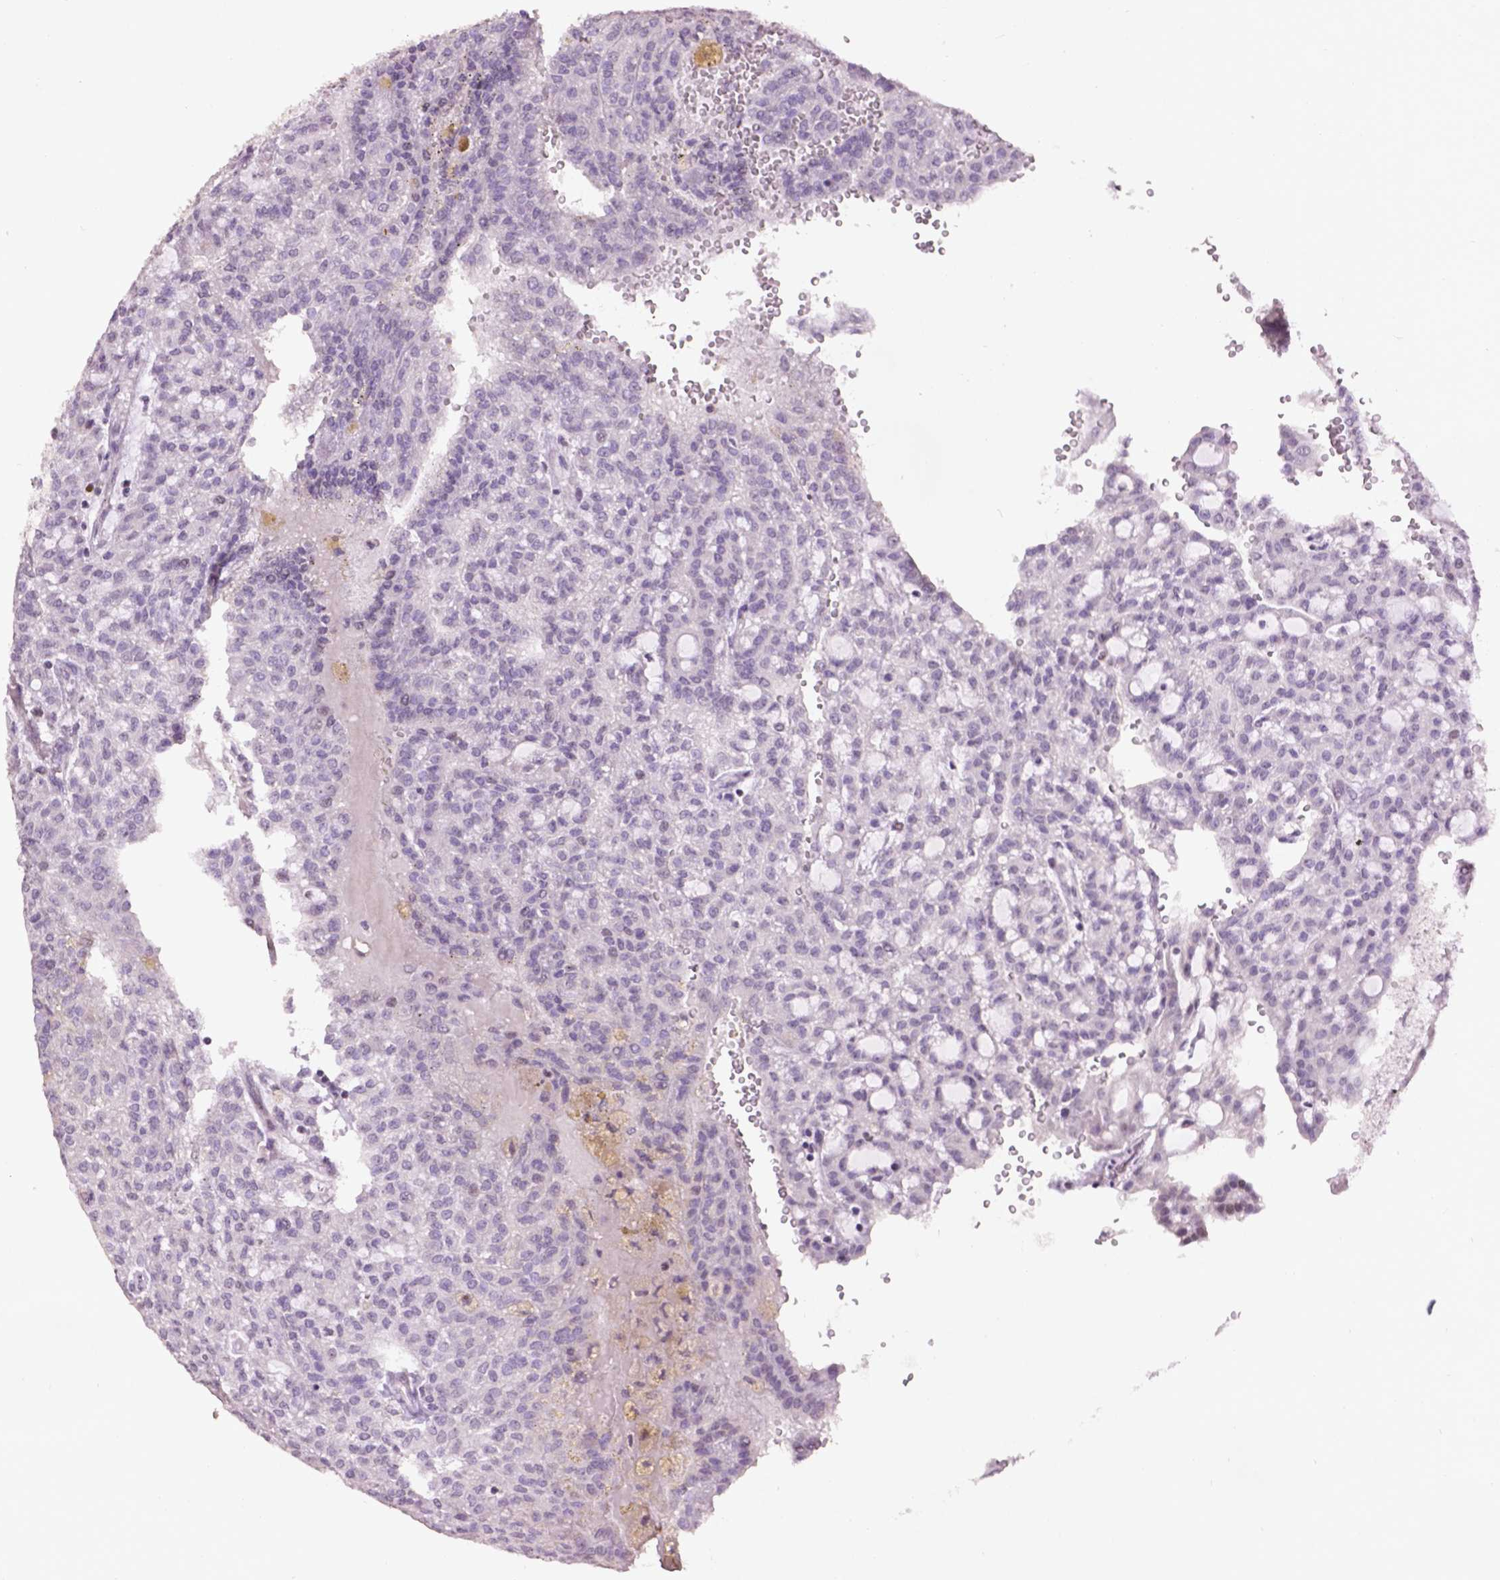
{"staining": {"intensity": "negative", "quantity": "none", "location": "none"}, "tissue": "renal cancer", "cell_type": "Tumor cells", "image_type": "cancer", "snomed": [{"axis": "morphology", "description": "Adenocarcinoma, NOS"}, {"axis": "topography", "description": "Kidney"}], "caption": "Tumor cells show no significant staining in renal cancer (adenocarcinoma).", "gene": "TH", "patient": {"sex": "male", "age": 63}}